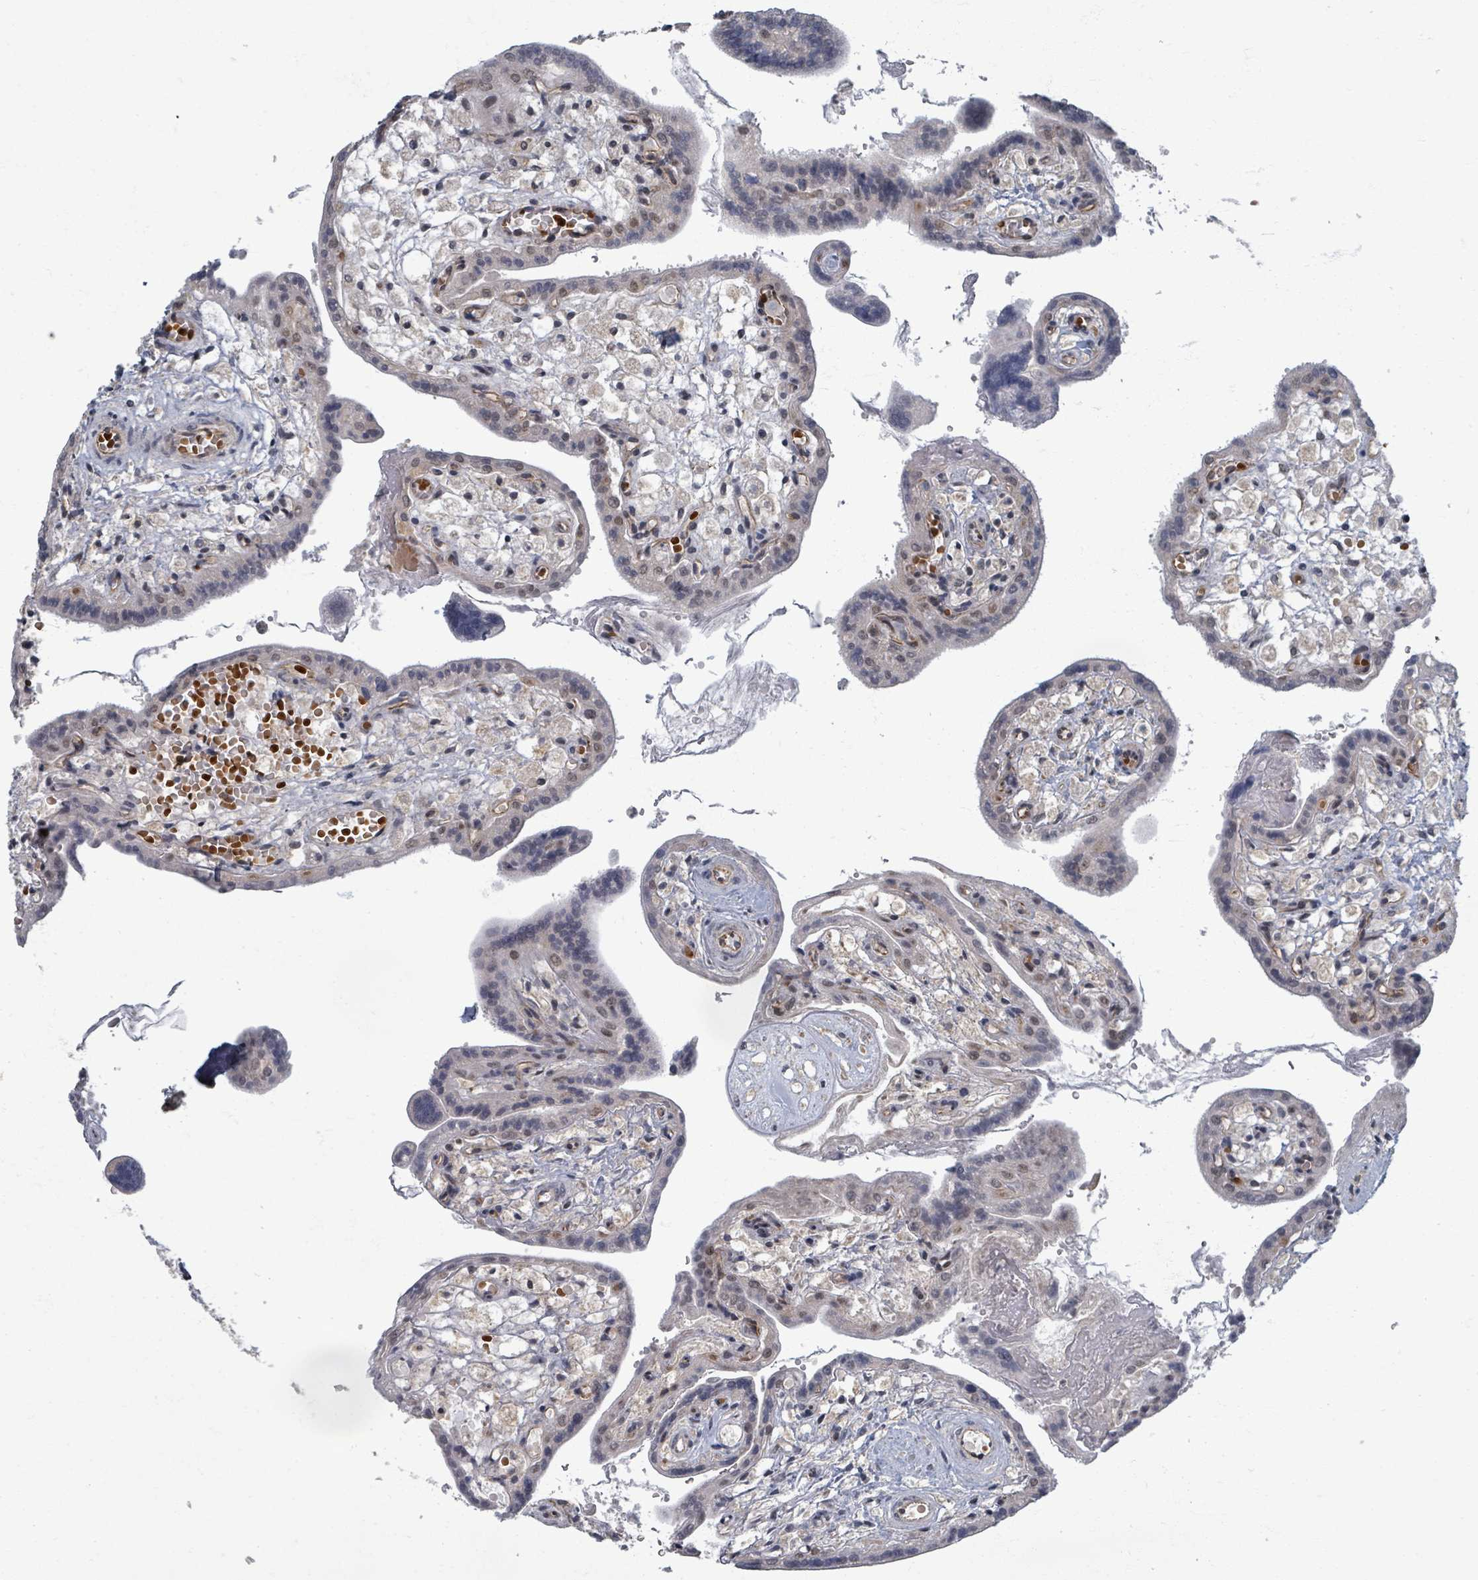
{"staining": {"intensity": "weak", "quantity": "25%-75%", "location": "cytoplasmic/membranous,nuclear"}, "tissue": "placenta", "cell_type": "Trophoblastic cells", "image_type": "normal", "snomed": [{"axis": "morphology", "description": "Normal tissue, NOS"}, {"axis": "topography", "description": "Placenta"}], "caption": "Protein staining displays weak cytoplasmic/membranous,nuclear positivity in about 25%-75% of trophoblastic cells in normal placenta.", "gene": "INTS15", "patient": {"sex": "female", "age": 37}}